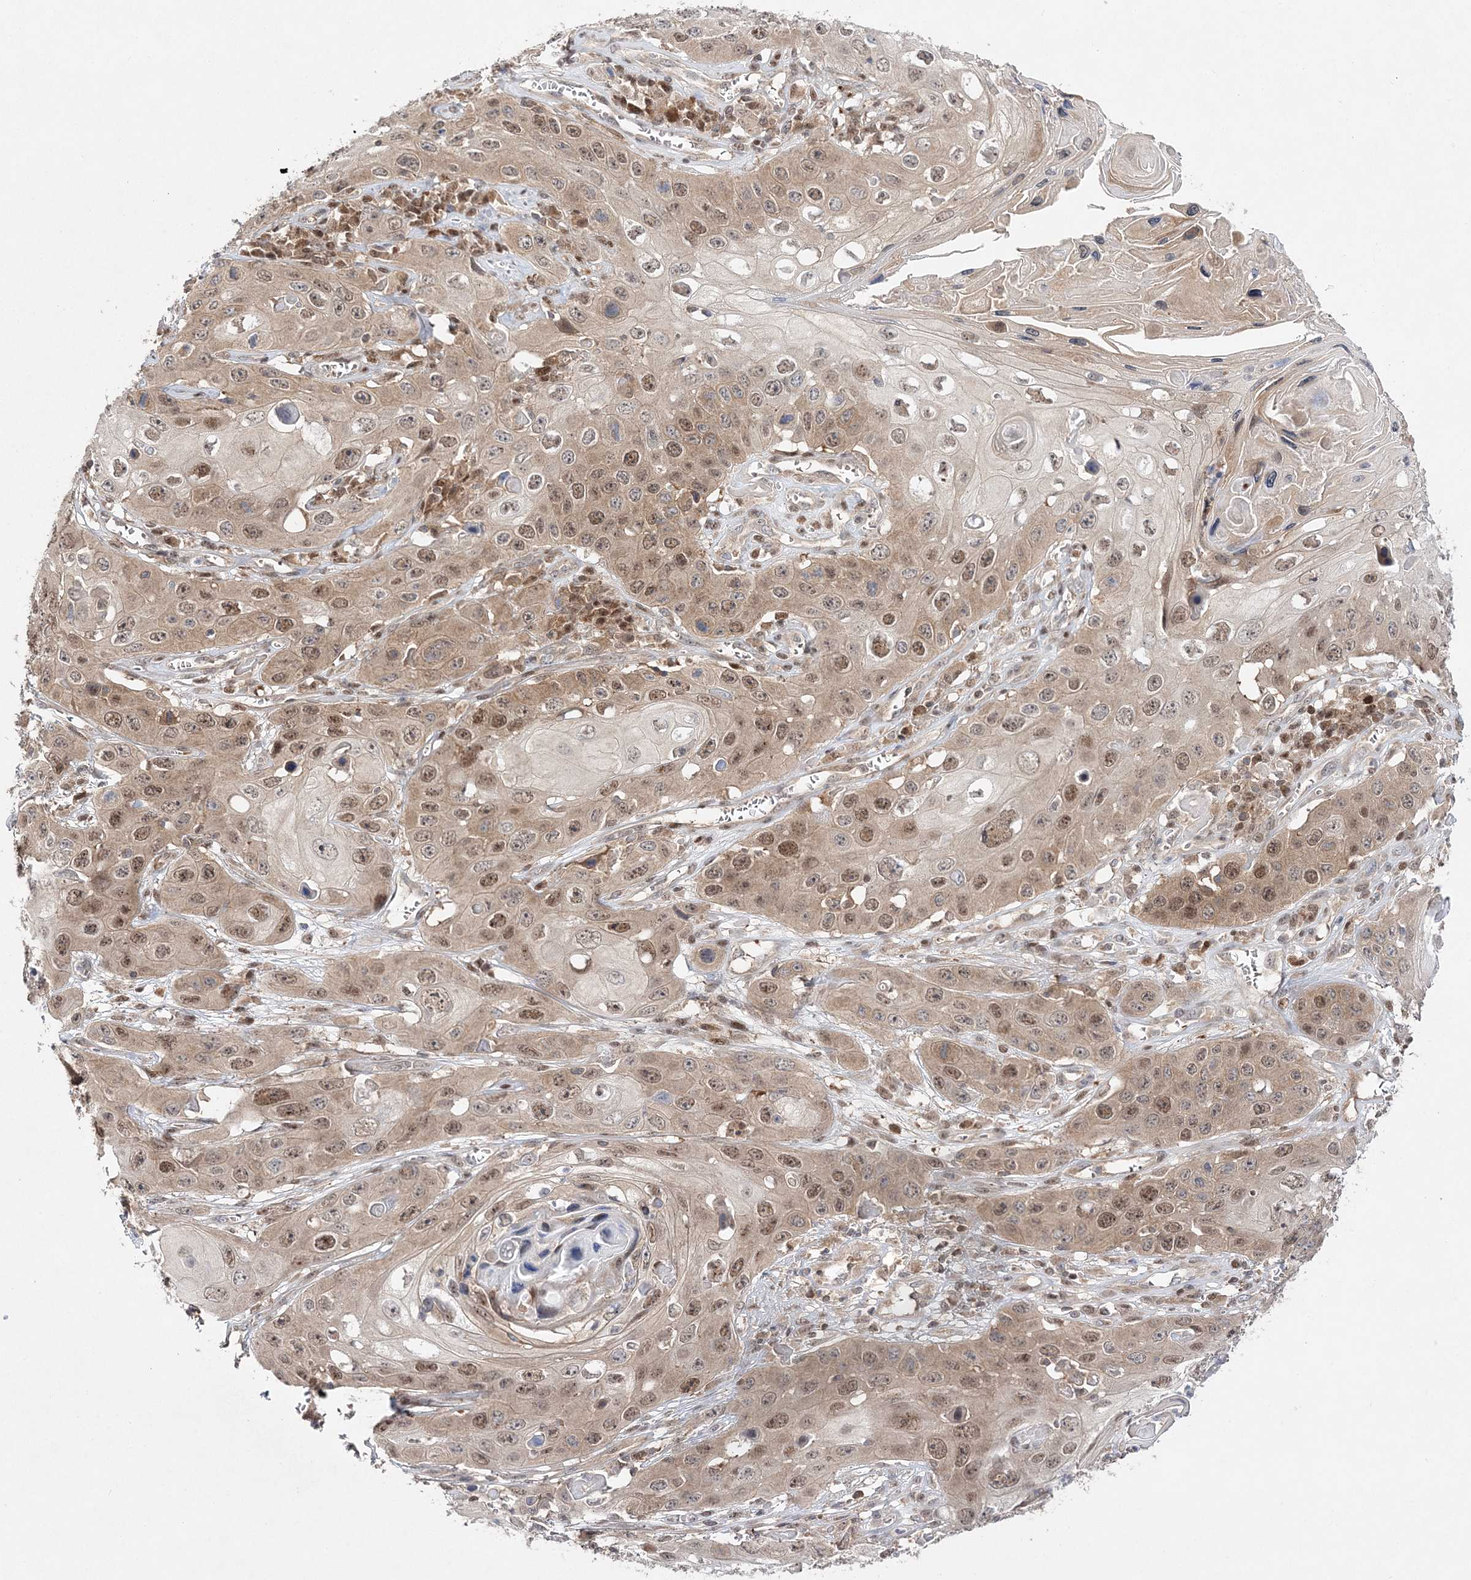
{"staining": {"intensity": "moderate", "quantity": ">75%", "location": "cytoplasmic/membranous,nuclear"}, "tissue": "skin cancer", "cell_type": "Tumor cells", "image_type": "cancer", "snomed": [{"axis": "morphology", "description": "Squamous cell carcinoma, NOS"}, {"axis": "topography", "description": "Skin"}], "caption": "Protein expression analysis of squamous cell carcinoma (skin) exhibits moderate cytoplasmic/membranous and nuclear staining in approximately >75% of tumor cells. The staining was performed using DAB, with brown indicating positive protein expression. Nuclei are stained blue with hematoxylin.", "gene": "NIF3L1", "patient": {"sex": "male", "age": 55}}